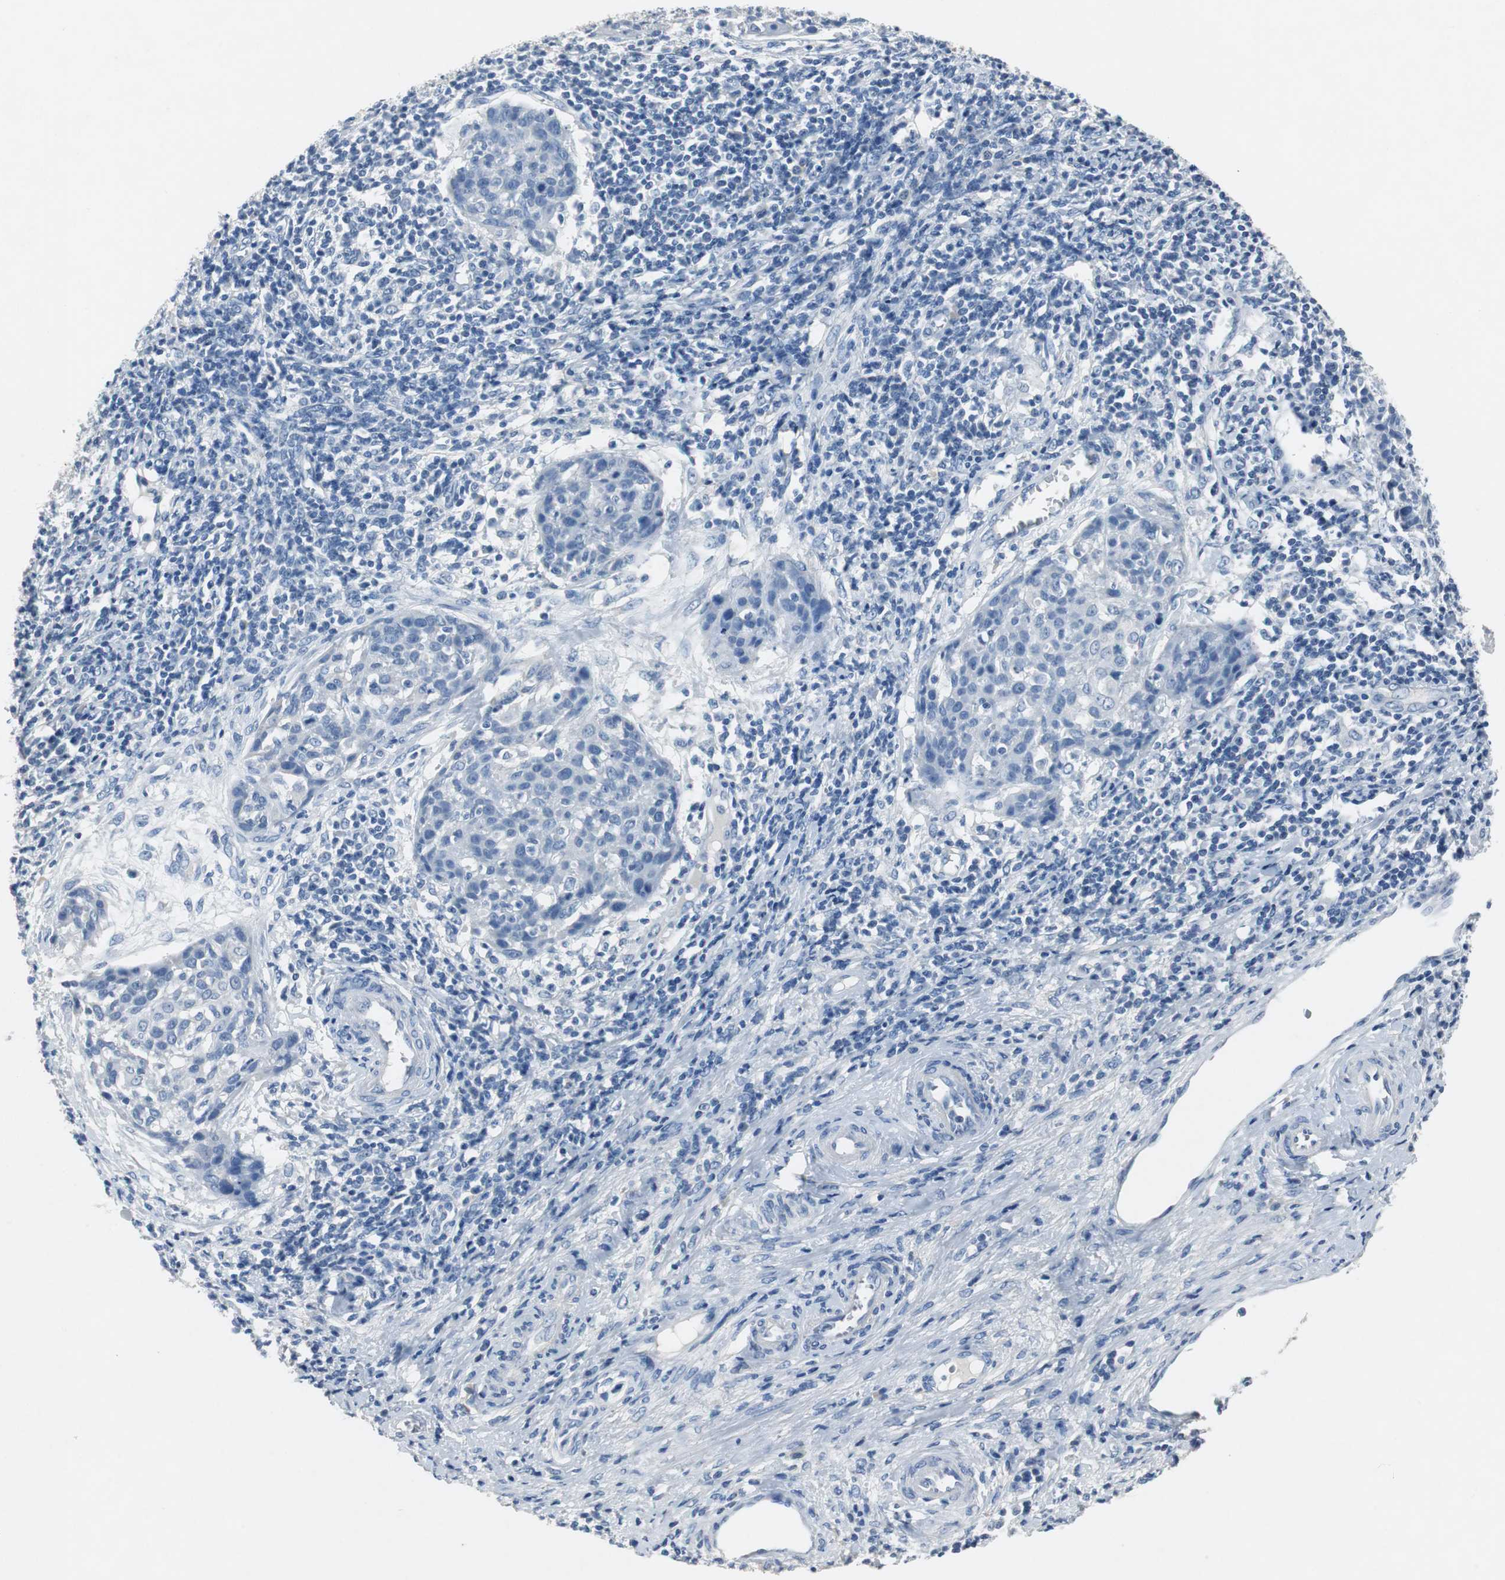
{"staining": {"intensity": "negative", "quantity": "none", "location": "none"}, "tissue": "cervical cancer", "cell_type": "Tumor cells", "image_type": "cancer", "snomed": [{"axis": "morphology", "description": "Squamous cell carcinoma, NOS"}, {"axis": "topography", "description": "Cervix"}], "caption": "Immunohistochemistry histopathology image of human cervical cancer (squamous cell carcinoma) stained for a protein (brown), which demonstrates no expression in tumor cells.", "gene": "LRP2", "patient": {"sex": "female", "age": 38}}